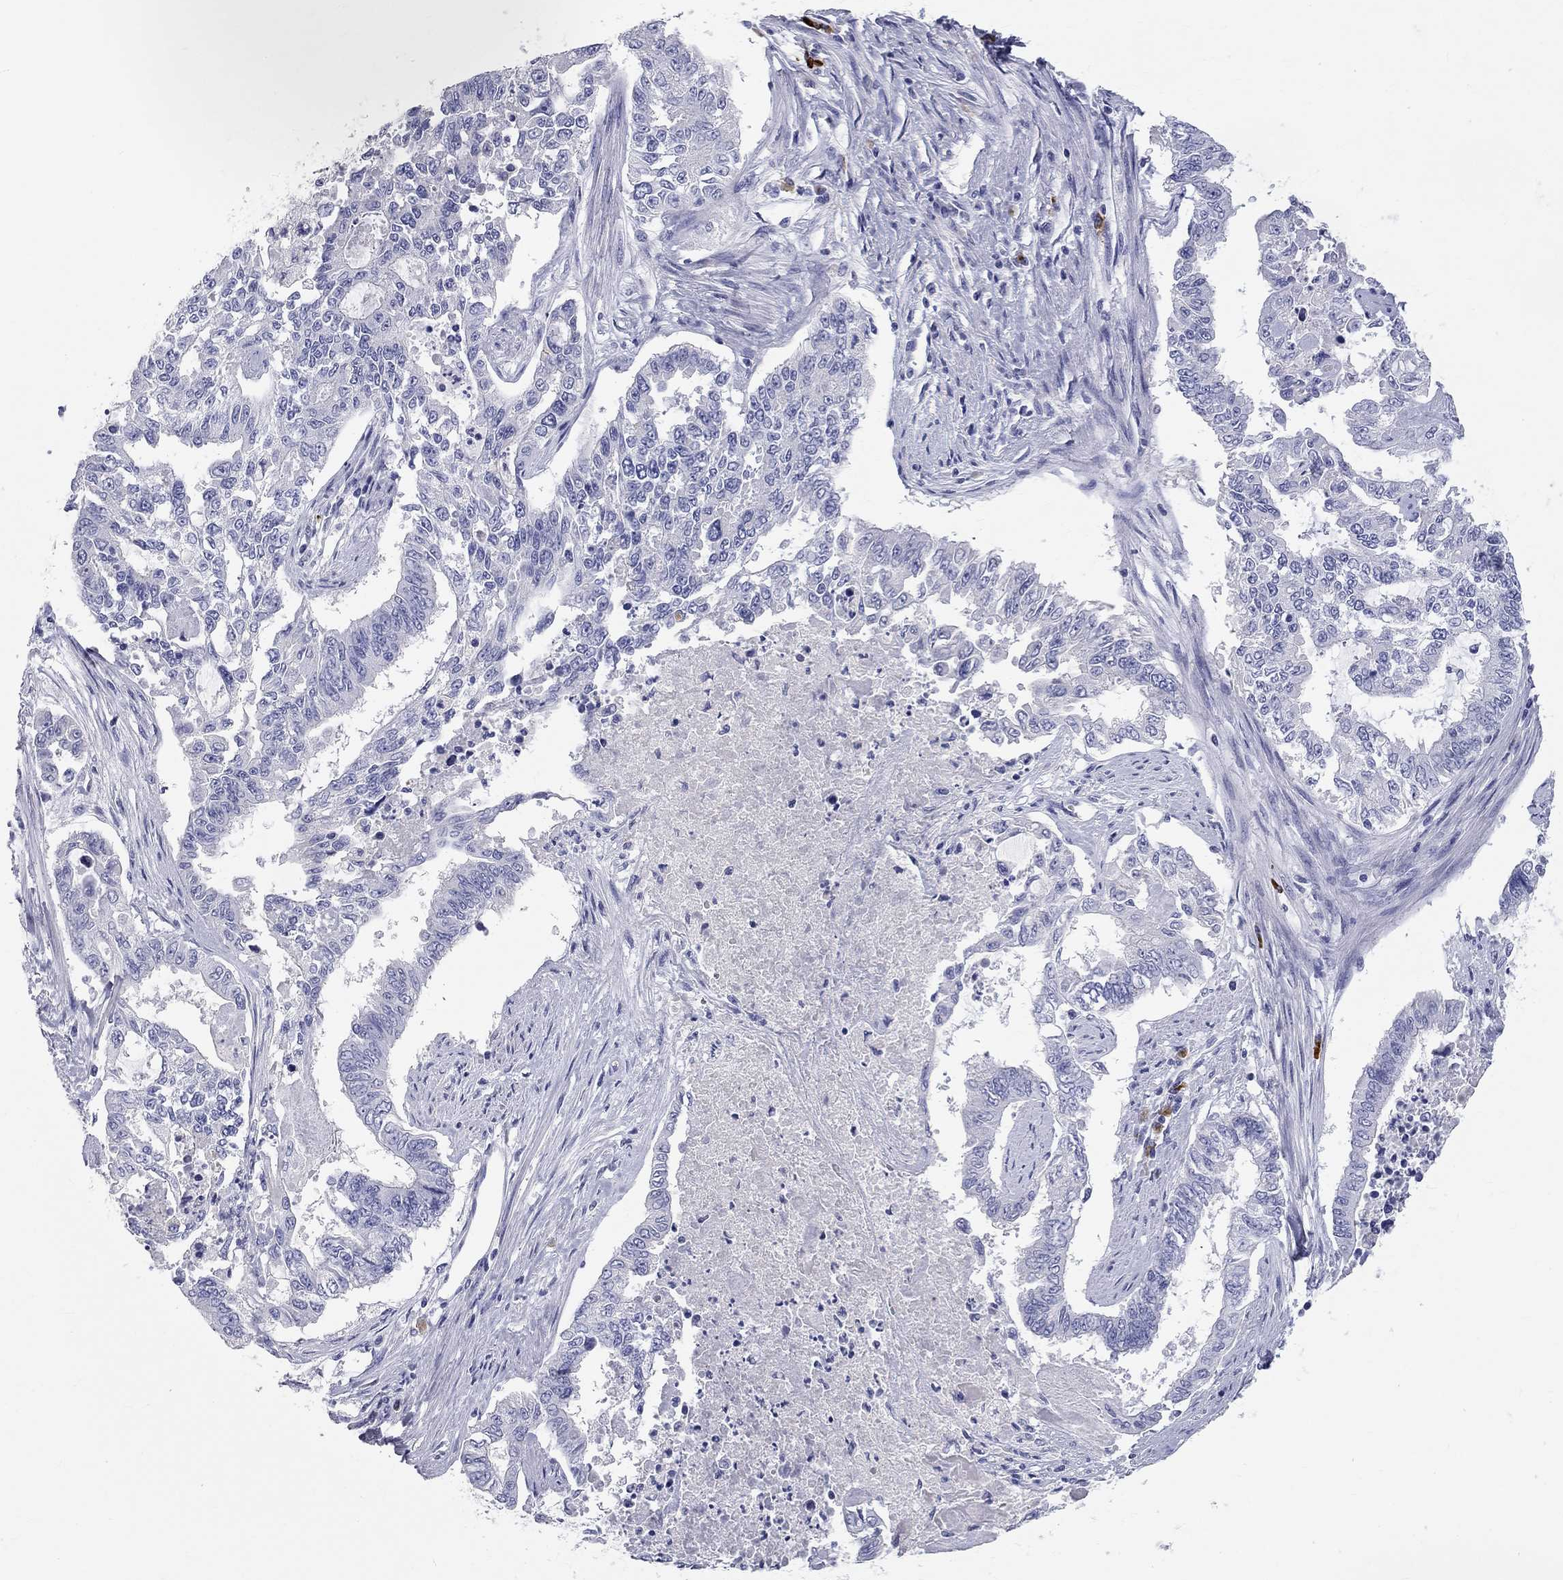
{"staining": {"intensity": "negative", "quantity": "none", "location": "none"}, "tissue": "endometrial cancer", "cell_type": "Tumor cells", "image_type": "cancer", "snomed": [{"axis": "morphology", "description": "Adenocarcinoma, NOS"}, {"axis": "topography", "description": "Uterus"}], "caption": "This is an IHC image of human adenocarcinoma (endometrial). There is no expression in tumor cells.", "gene": "PHOX2B", "patient": {"sex": "female", "age": 59}}